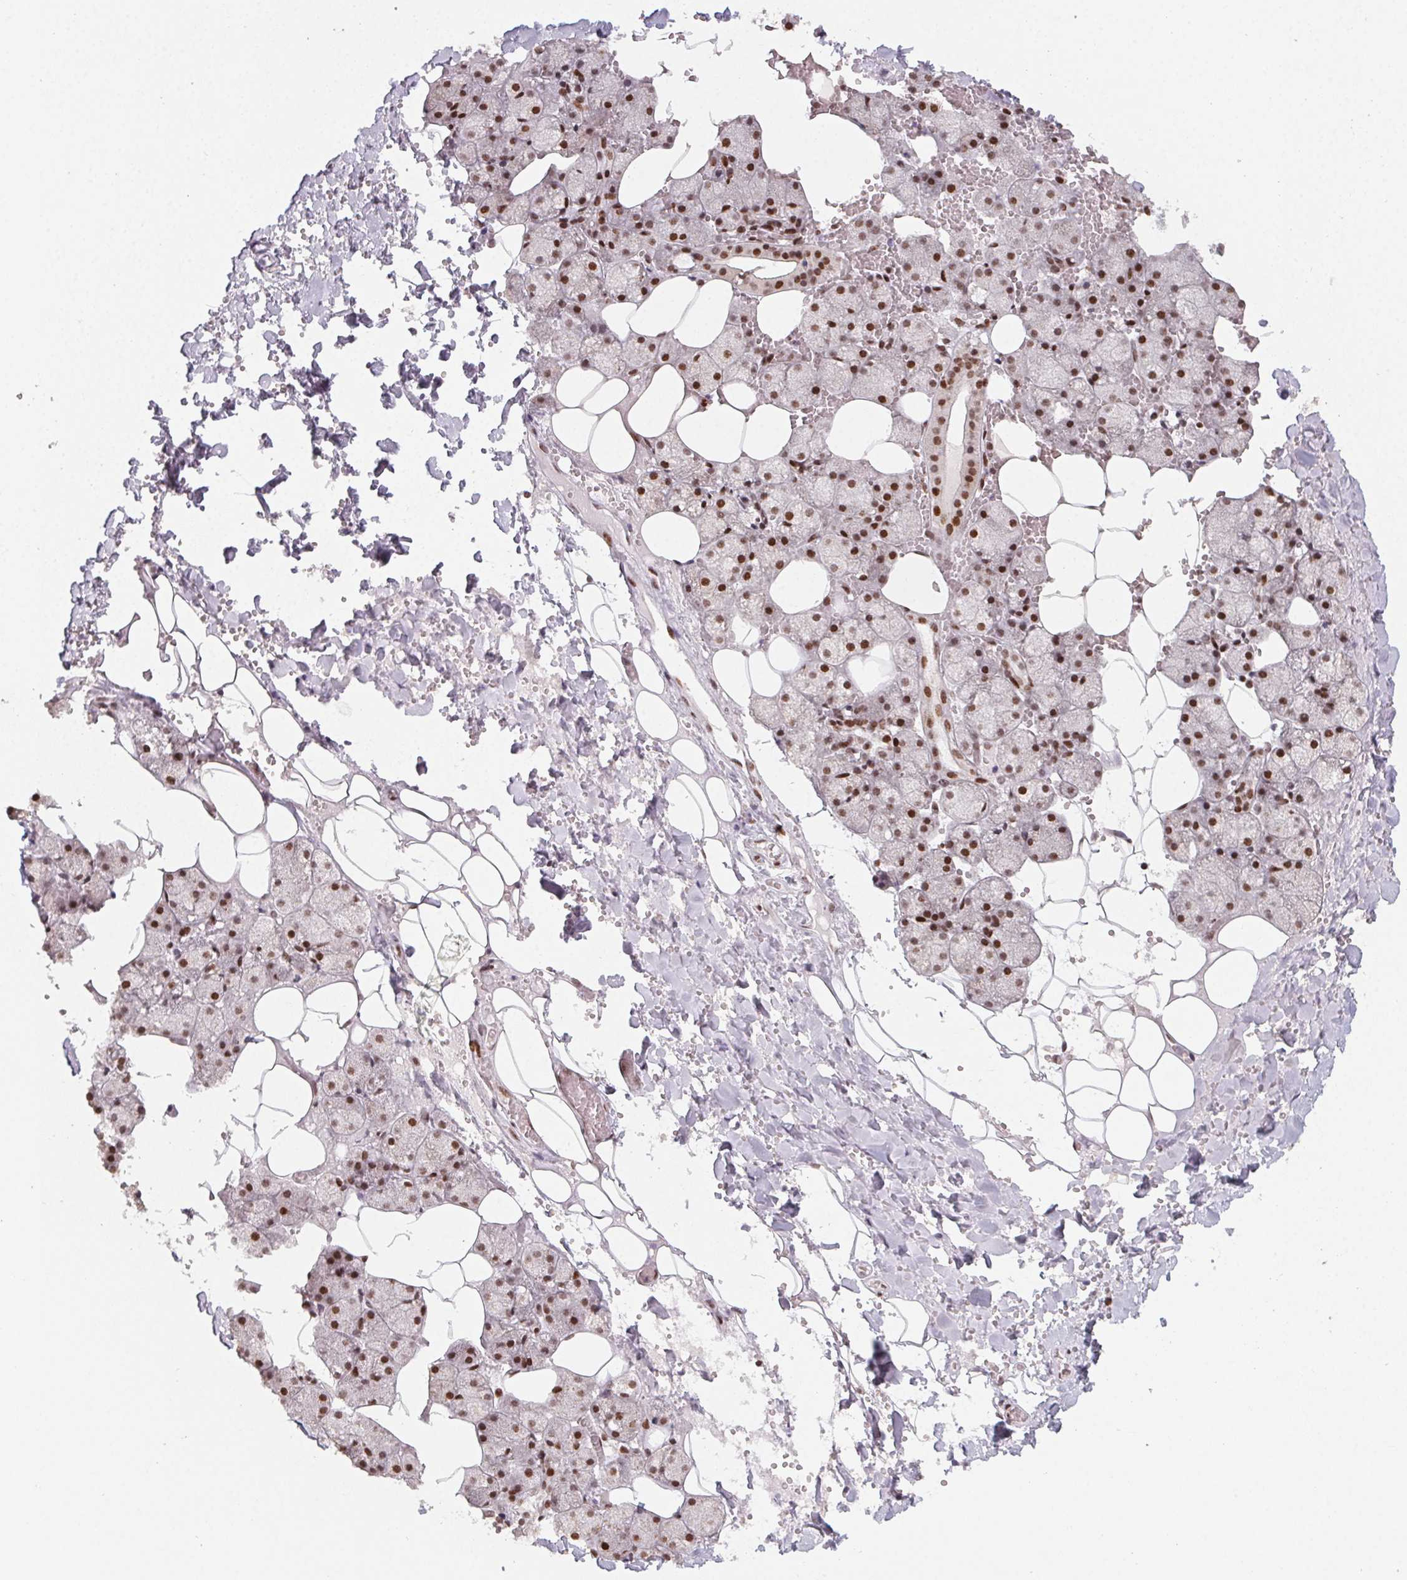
{"staining": {"intensity": "moderate", "quantity": ">75%", "location": "nuclear"}, "tissue": "salivary gland", "cell_type": "Glandular cells", "image_type": "normal", "snomed": [{"axis": "morphology", "description": "Normal tissue, NOS"}, {"axis": "topography", "description": "Salivary gland"}], "caption": "Immunohistochemistry (IHC) histopathology image of benign salivary gland: salivary gland stained using IHC exhibits medium levels of moderate protein expression localized specifically in the nuclear of glandular cells, appearing as a nuclear brown color.", "gene": "KMT2A", "patient": {"sex": "male", "age": 38}}